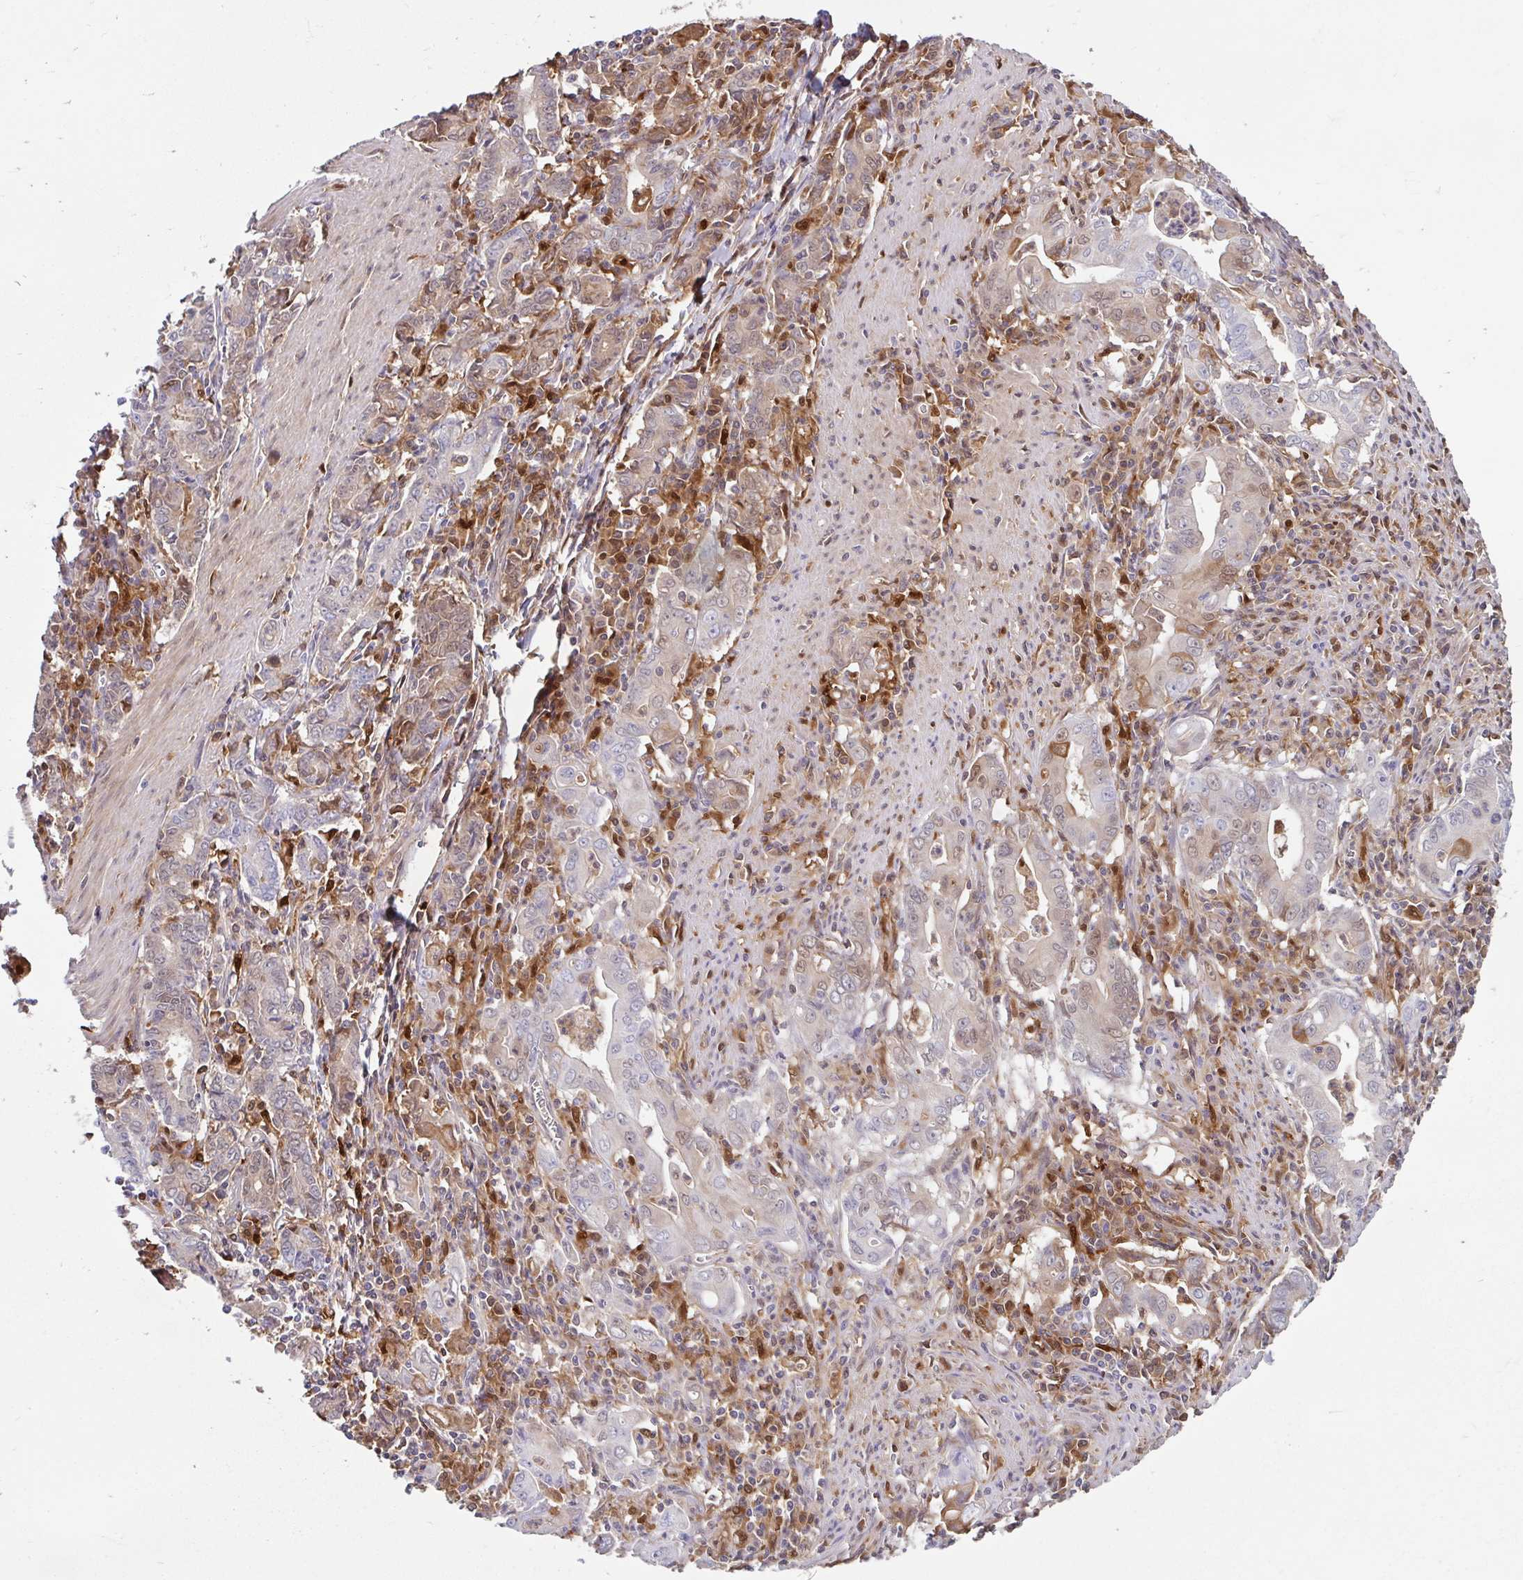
{"staining": {"intensity": "weak", "quantity": "<25%", "location": "cytoplasmic/membranous"}, "tissue": "stomach cancer", "cell_type": "Tumor cells", "image_type": "cancer", "snomed": [{"axis": "morphology", "description": "Adenocarcinoma, NOS"}, {"axis": "topography", "description": "Stomach, upper"}], "caption": "A high-resolution histopathology image shows immunohistochemistry (IHC) staining of stomach adenocarcinoma, which shows no significant staining in tumor cells. The staining is performed using DAB brown chromogen with nuclei counter-stained in using hematoxylin.", "gene": "BLVRA", "patient": {"sex": "female", "age": 79}}